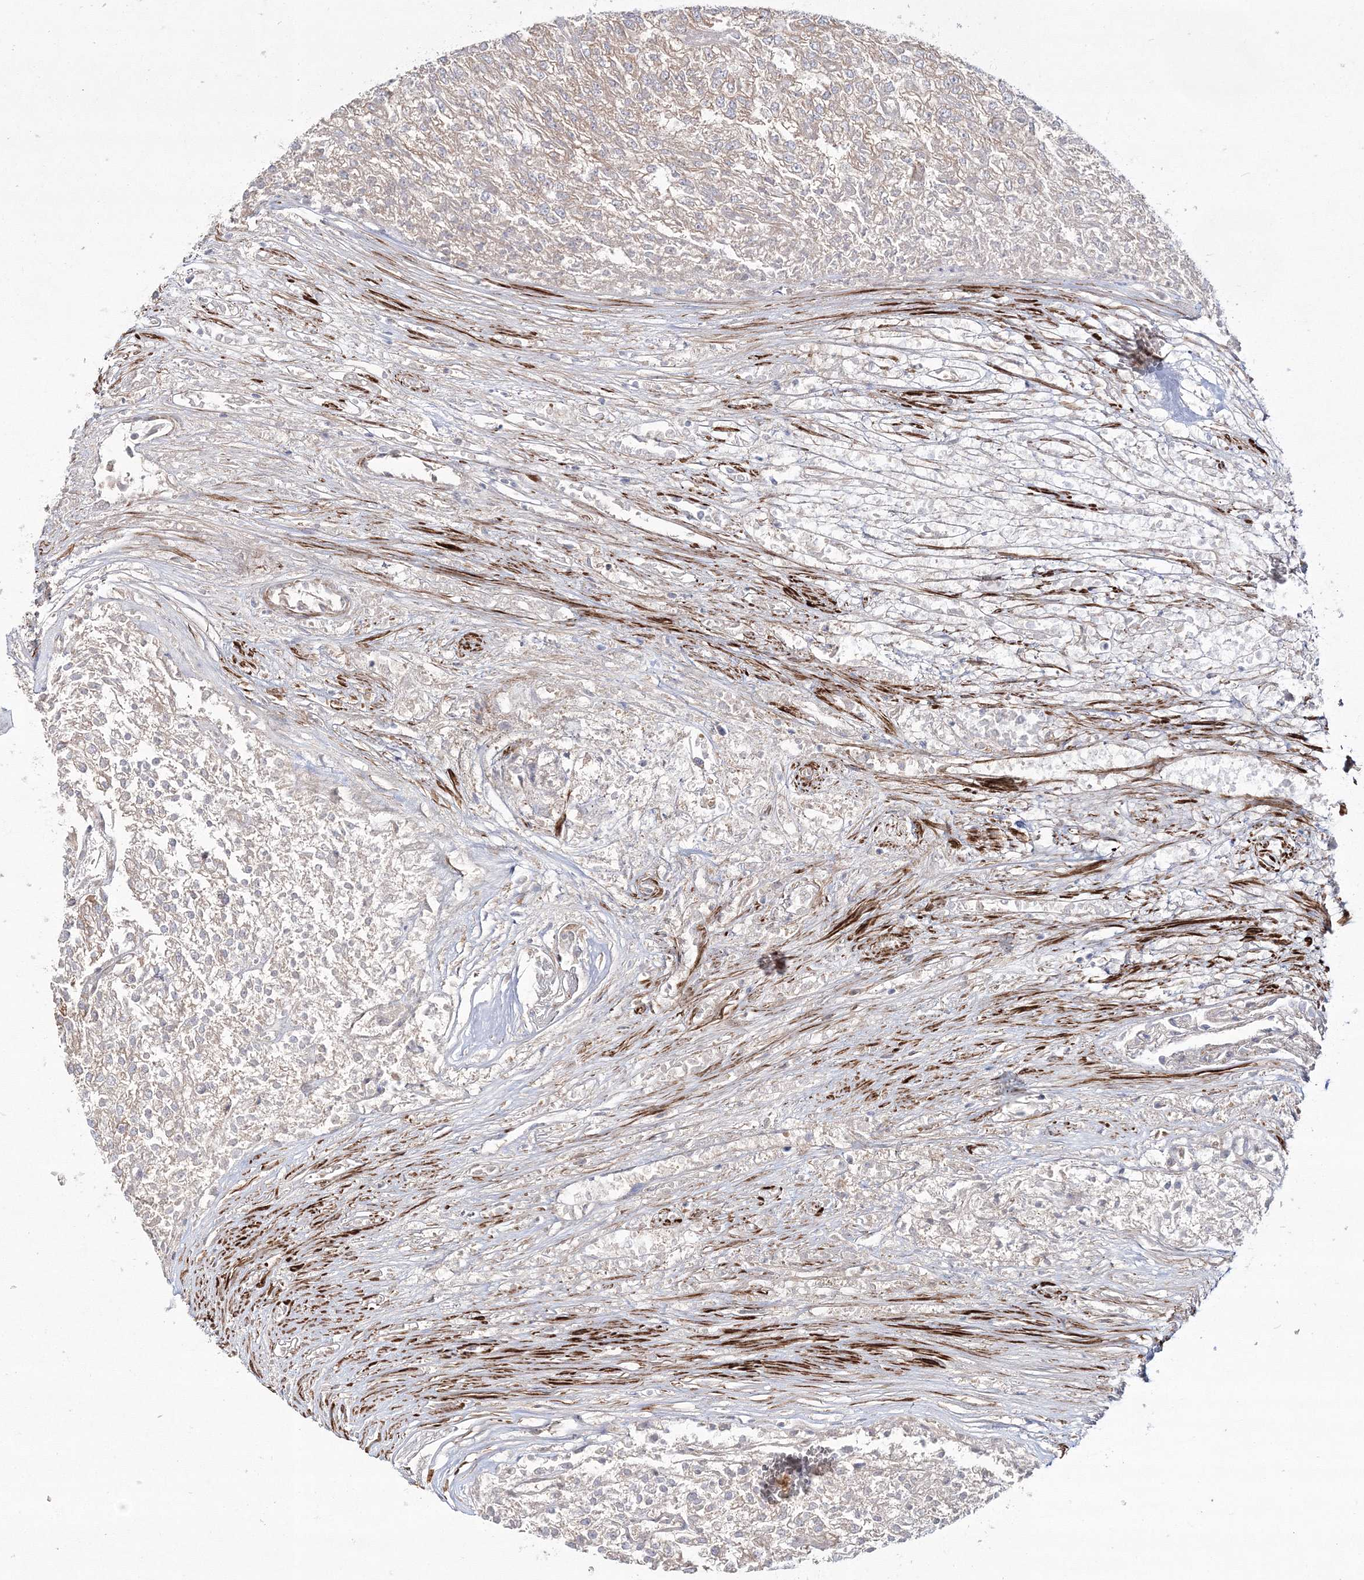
{"staining": {"intensity": "negative", "quantity": "none", "location": "none"}, "tissue": "renal cancer", "cell_type": "Tumor cells", "image_type": "cancer", "snomed": [{"axis": "morphology", "description": "Adenocarcinoma, NOS"}, {"axis": "topography", "description": "Kidney"}], "caption": "Human renal cancer stained for a protein using immunohistochemistry (IHC) reveals no staining in tumor cells.", "gene": "ZSWIM6", "patient": {"sex": "female", "age": 54}}